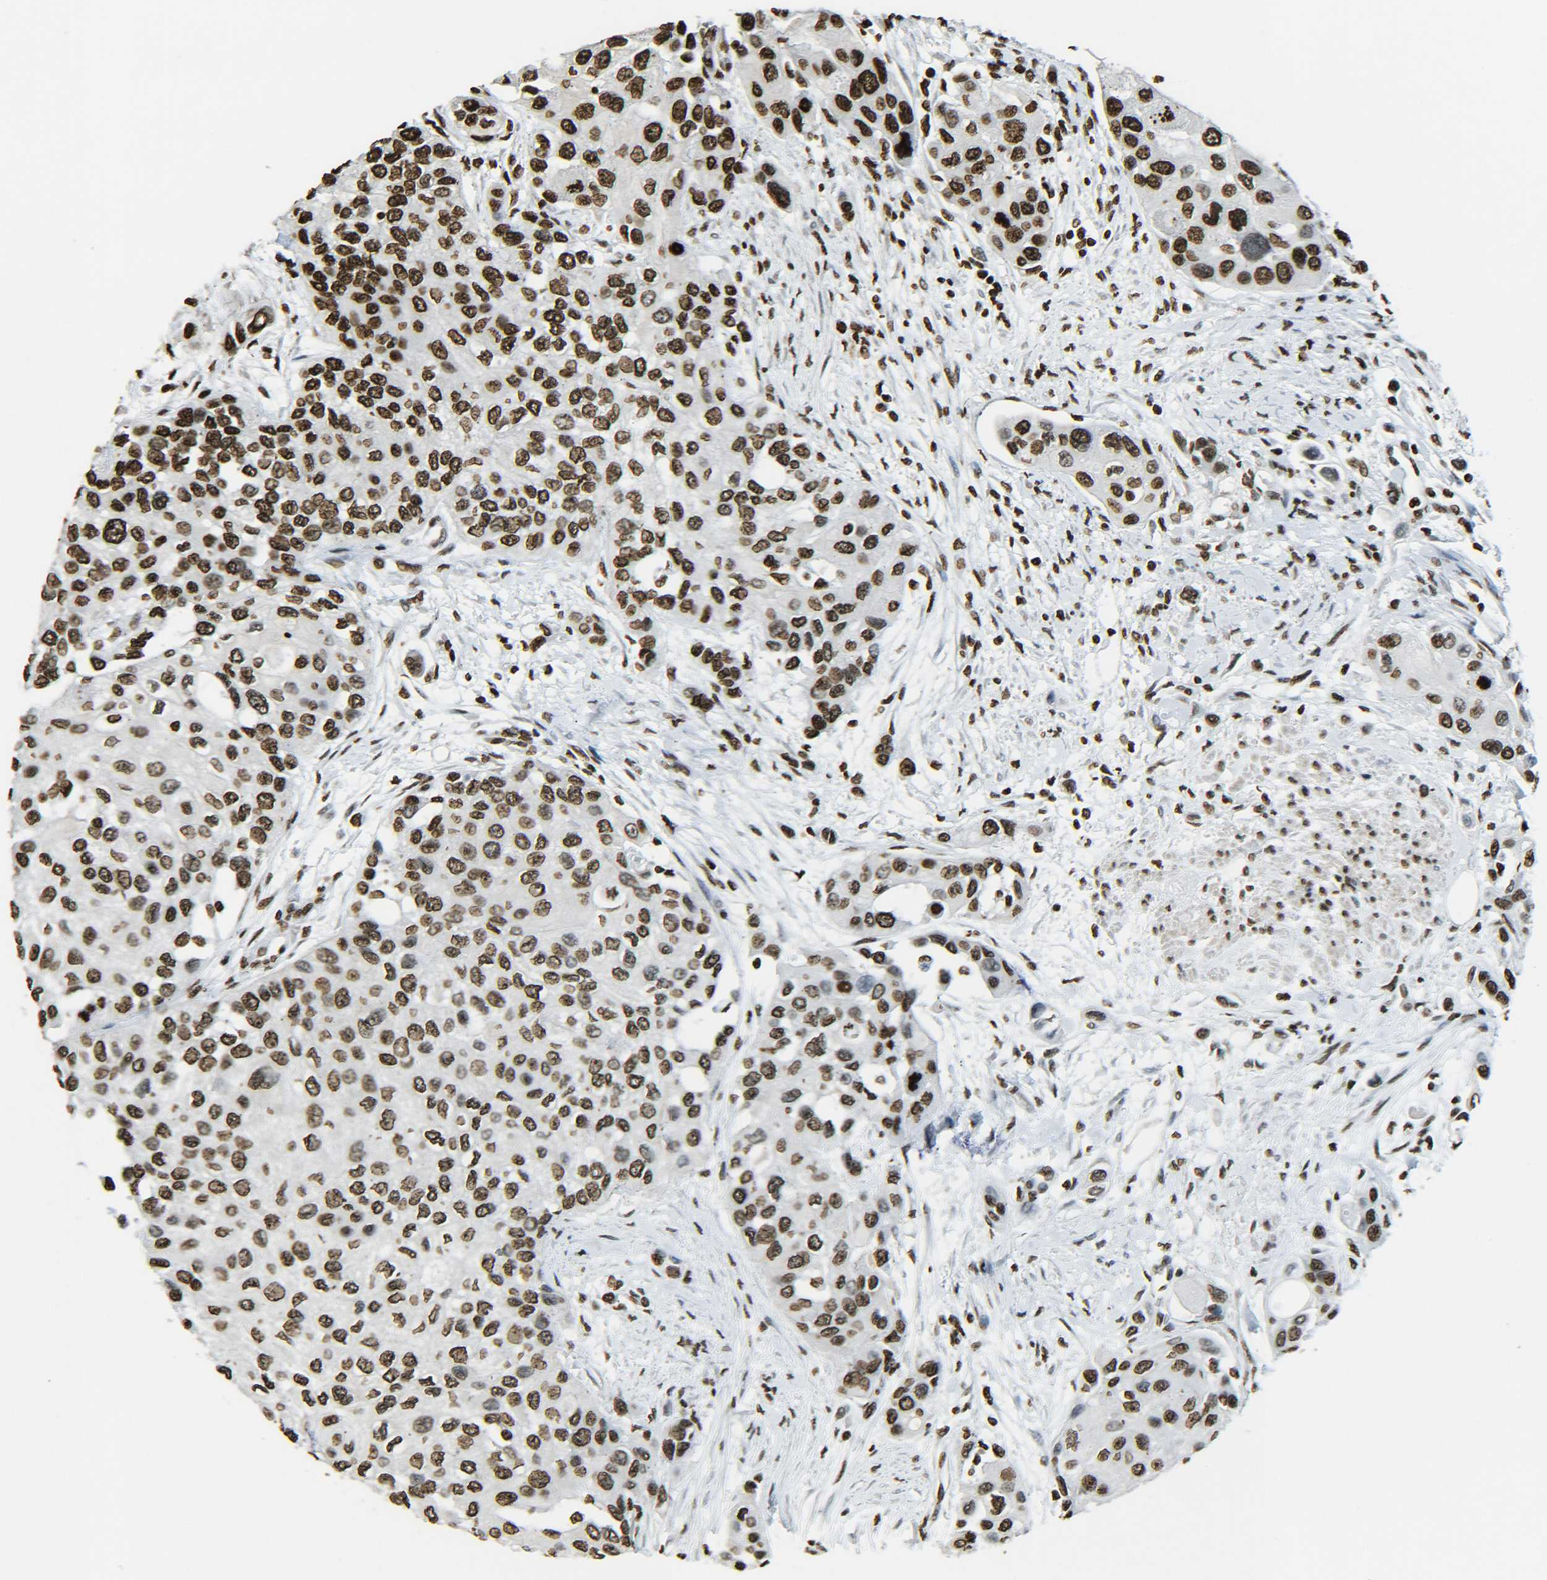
{"staining": {"intensity": "strong", "quantity": ">75%", "location": "nuclear"}, "tissue": "urothelial cancer", "cell_type": "Tumor cells", "image_type": "cancer", "snomed": [{"axis": "morphology", "description": "Urothelial carcinoma, High grade"}, {"axis": "topography", "description": "Urinary bladder"}], "caption": "The image reveals staining of urothelial cancer, revealing strong nuclear protein expression (brown color) within tumor cells. The protein of interest is shown in brown color, while the nuclei are stained blue.", "gene": "H4C16", "patient": {"sex": "female", "age": 56}}